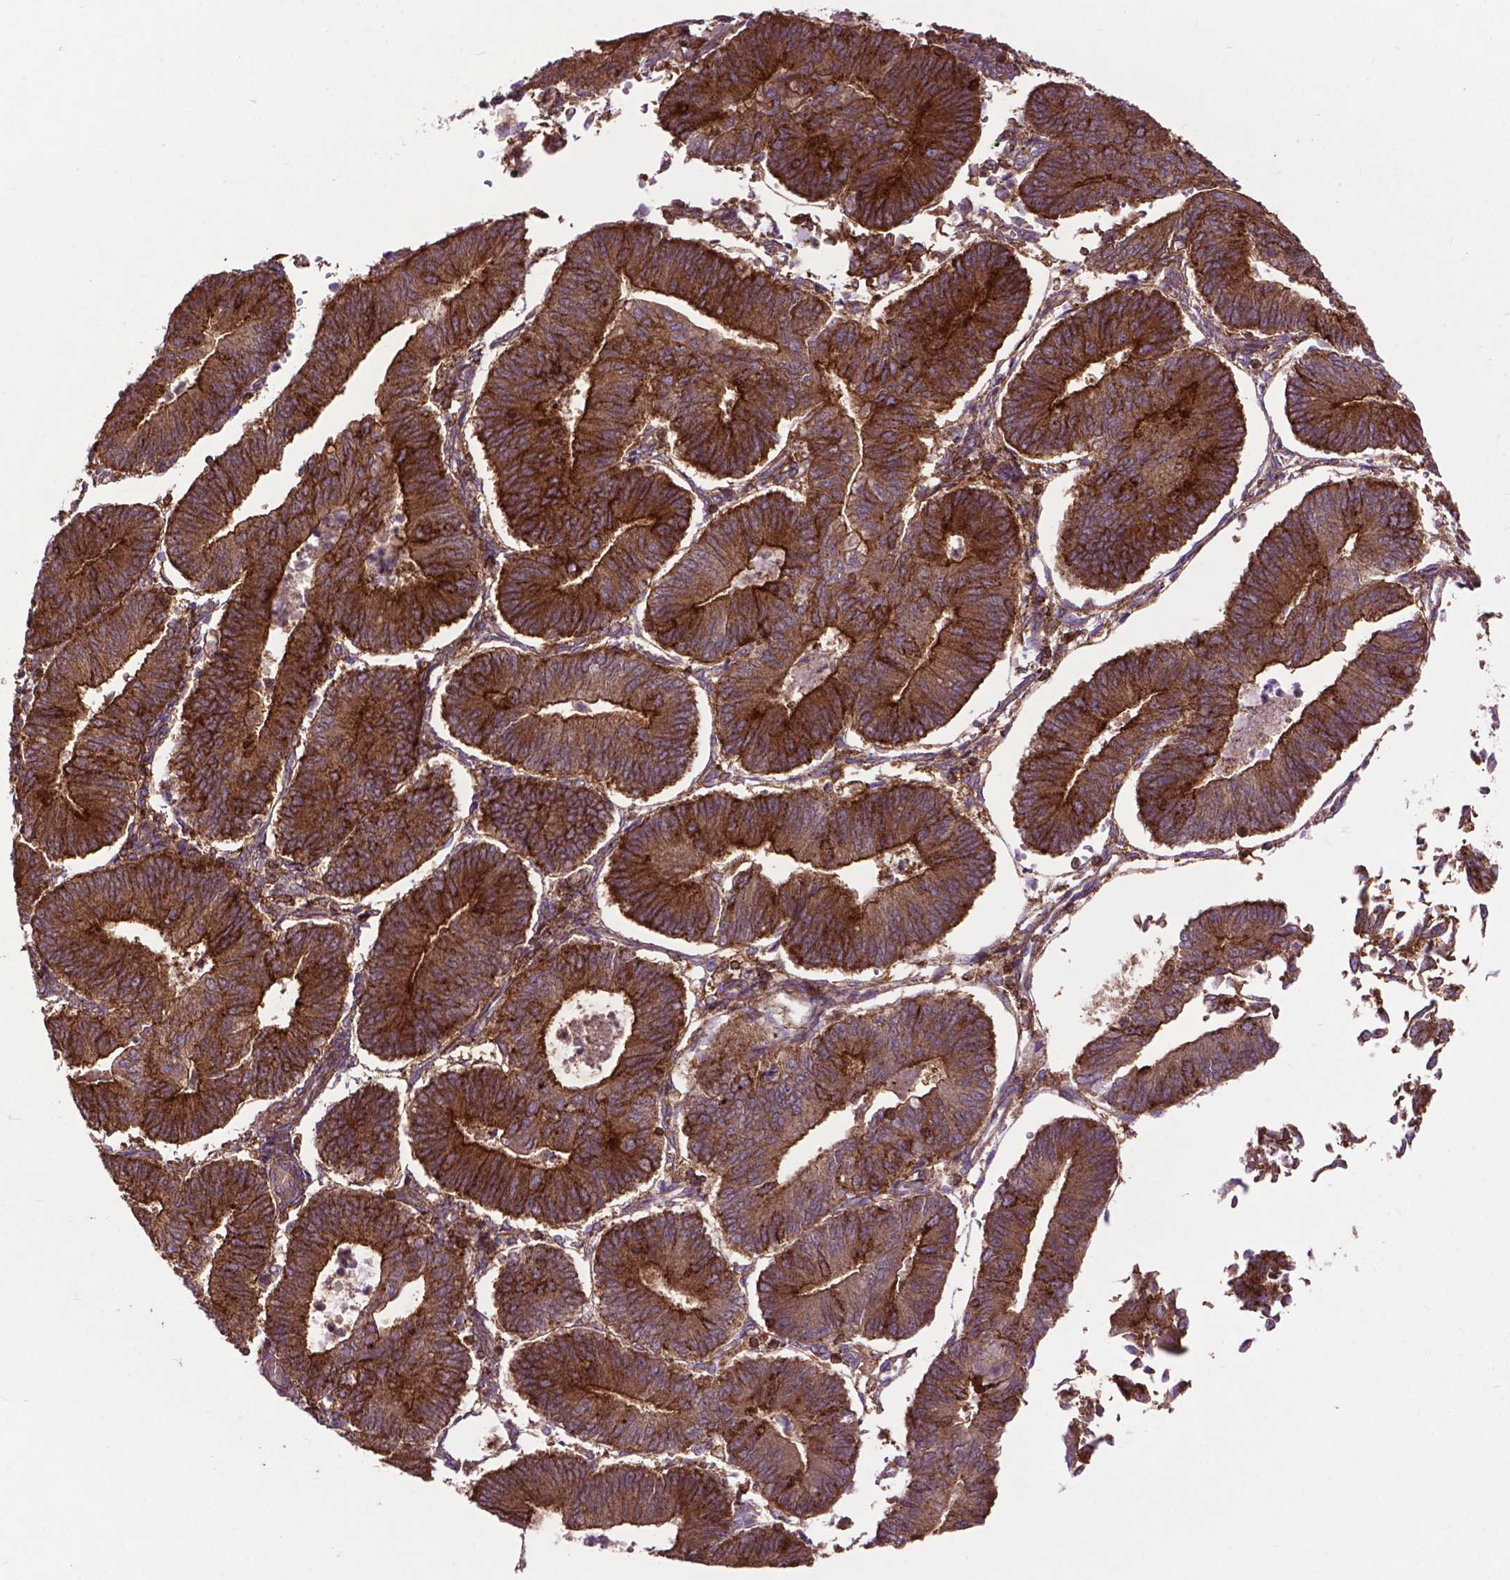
{"staining": {"intensity": "strong", "quantity": ">75%", "location": "cytoplasmic/membranous"}, "tissue": "endometrial cancer", "cell_type": "Tumor cells", "image_type": "cancer", "snomed": [{"axis": "morphology", "description": "Adenocarcinoma, NOS"}, {"axis": "topography", "description": "Endometrium"}], "caption": "A photomicrograph of human adenocarcinoma (endometrial) stained for a protein reveals strong cytoplasmic/membranous brown staining in tumor cells.", "gene": "CHMP4A", "patient": {"sex": "female", "age": 65}}